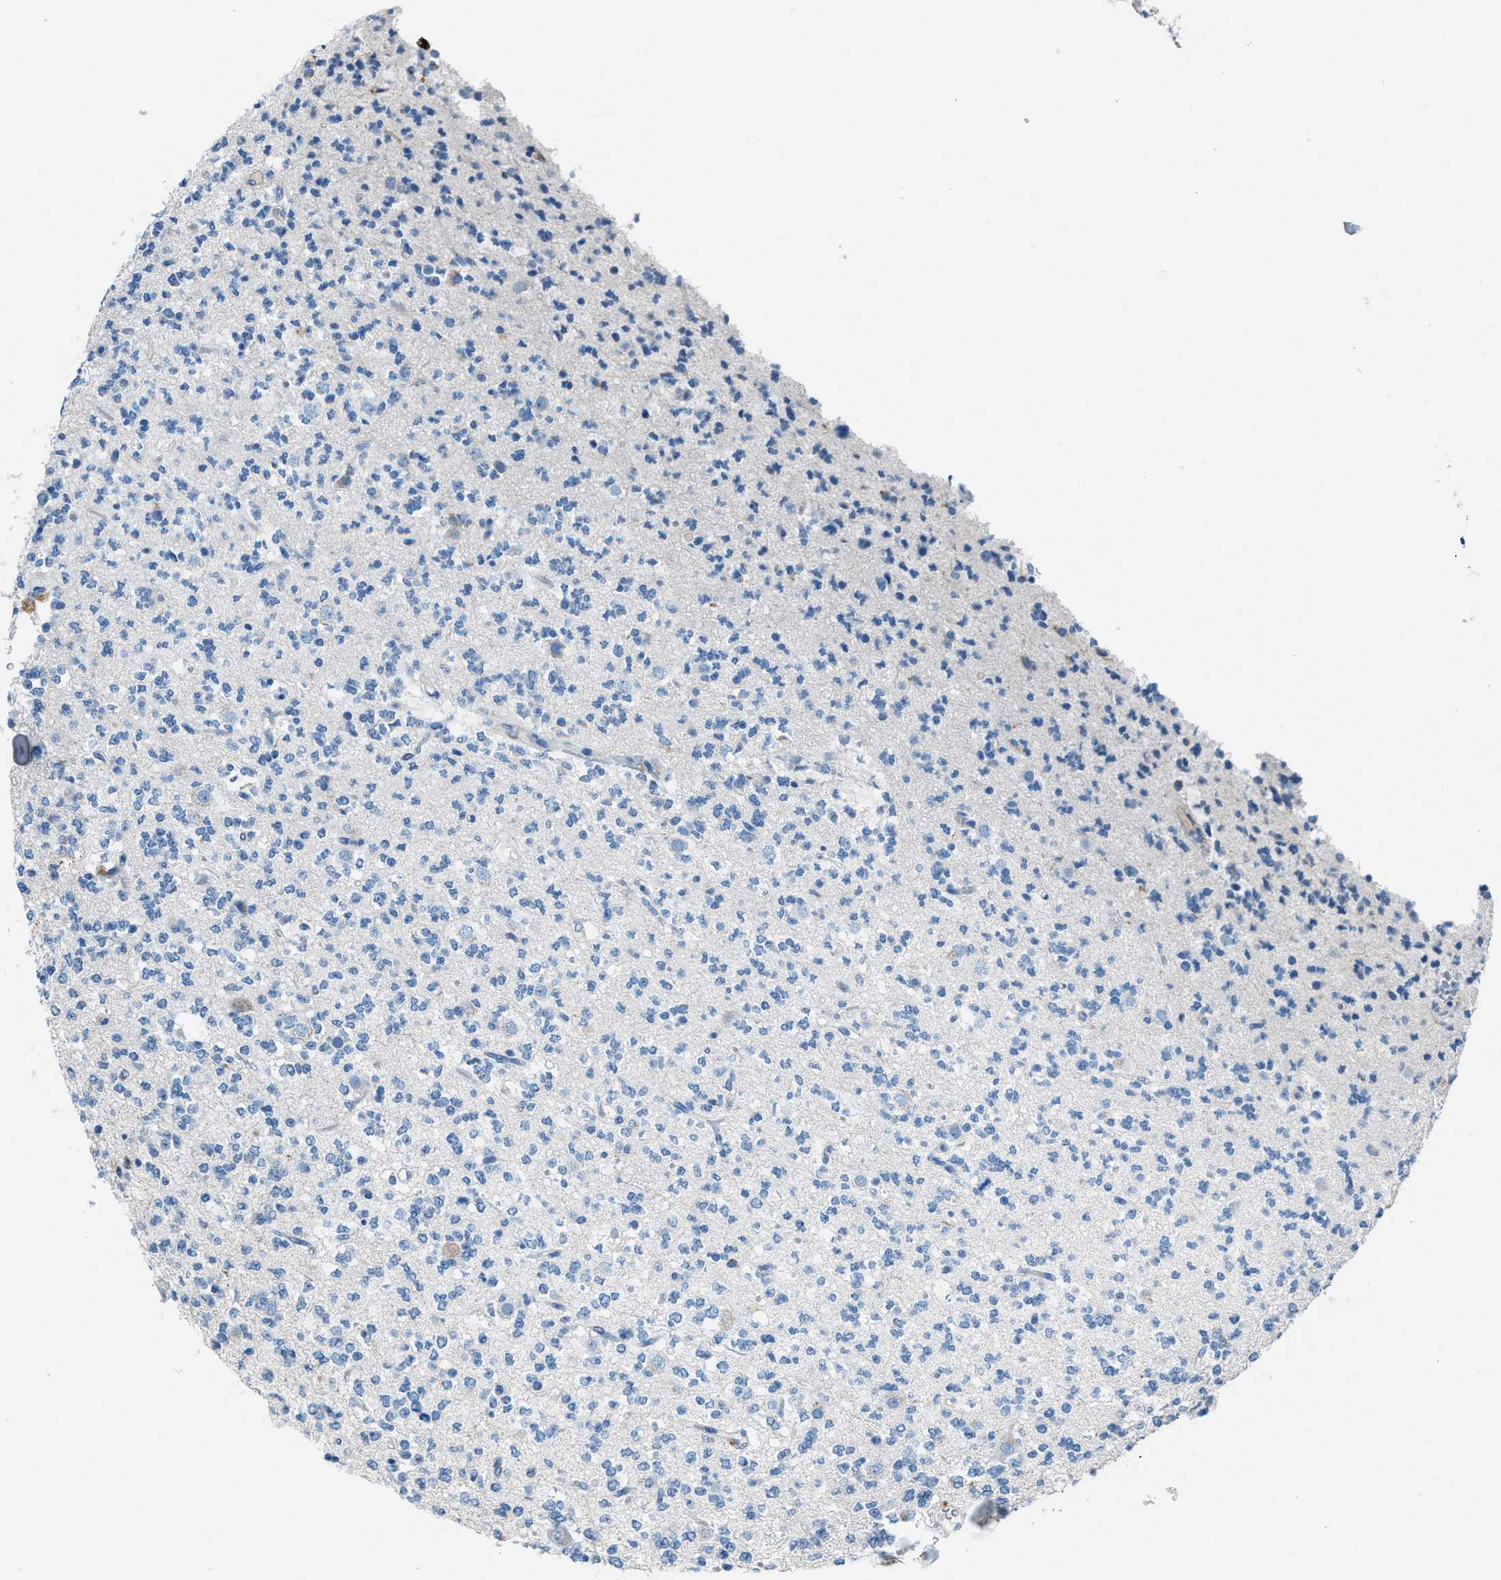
{"staining": {"intensity": "negative", "quantity": "none", "location": "none"}, "tissue": "glioma", "cell_type": "Tumor cells", "image_type": "cancer", "snomed": [{"axis": "morphology", "description": "Glioma, malignant, Low grade"}, {"axis": "topography", "description": "Brain"}], "caption": "Tumor cells are negative for brown protein staining in malignant glioma (low-grade).", "gene": "AMACR", "patient": {"sex": "male", "age": 38}}